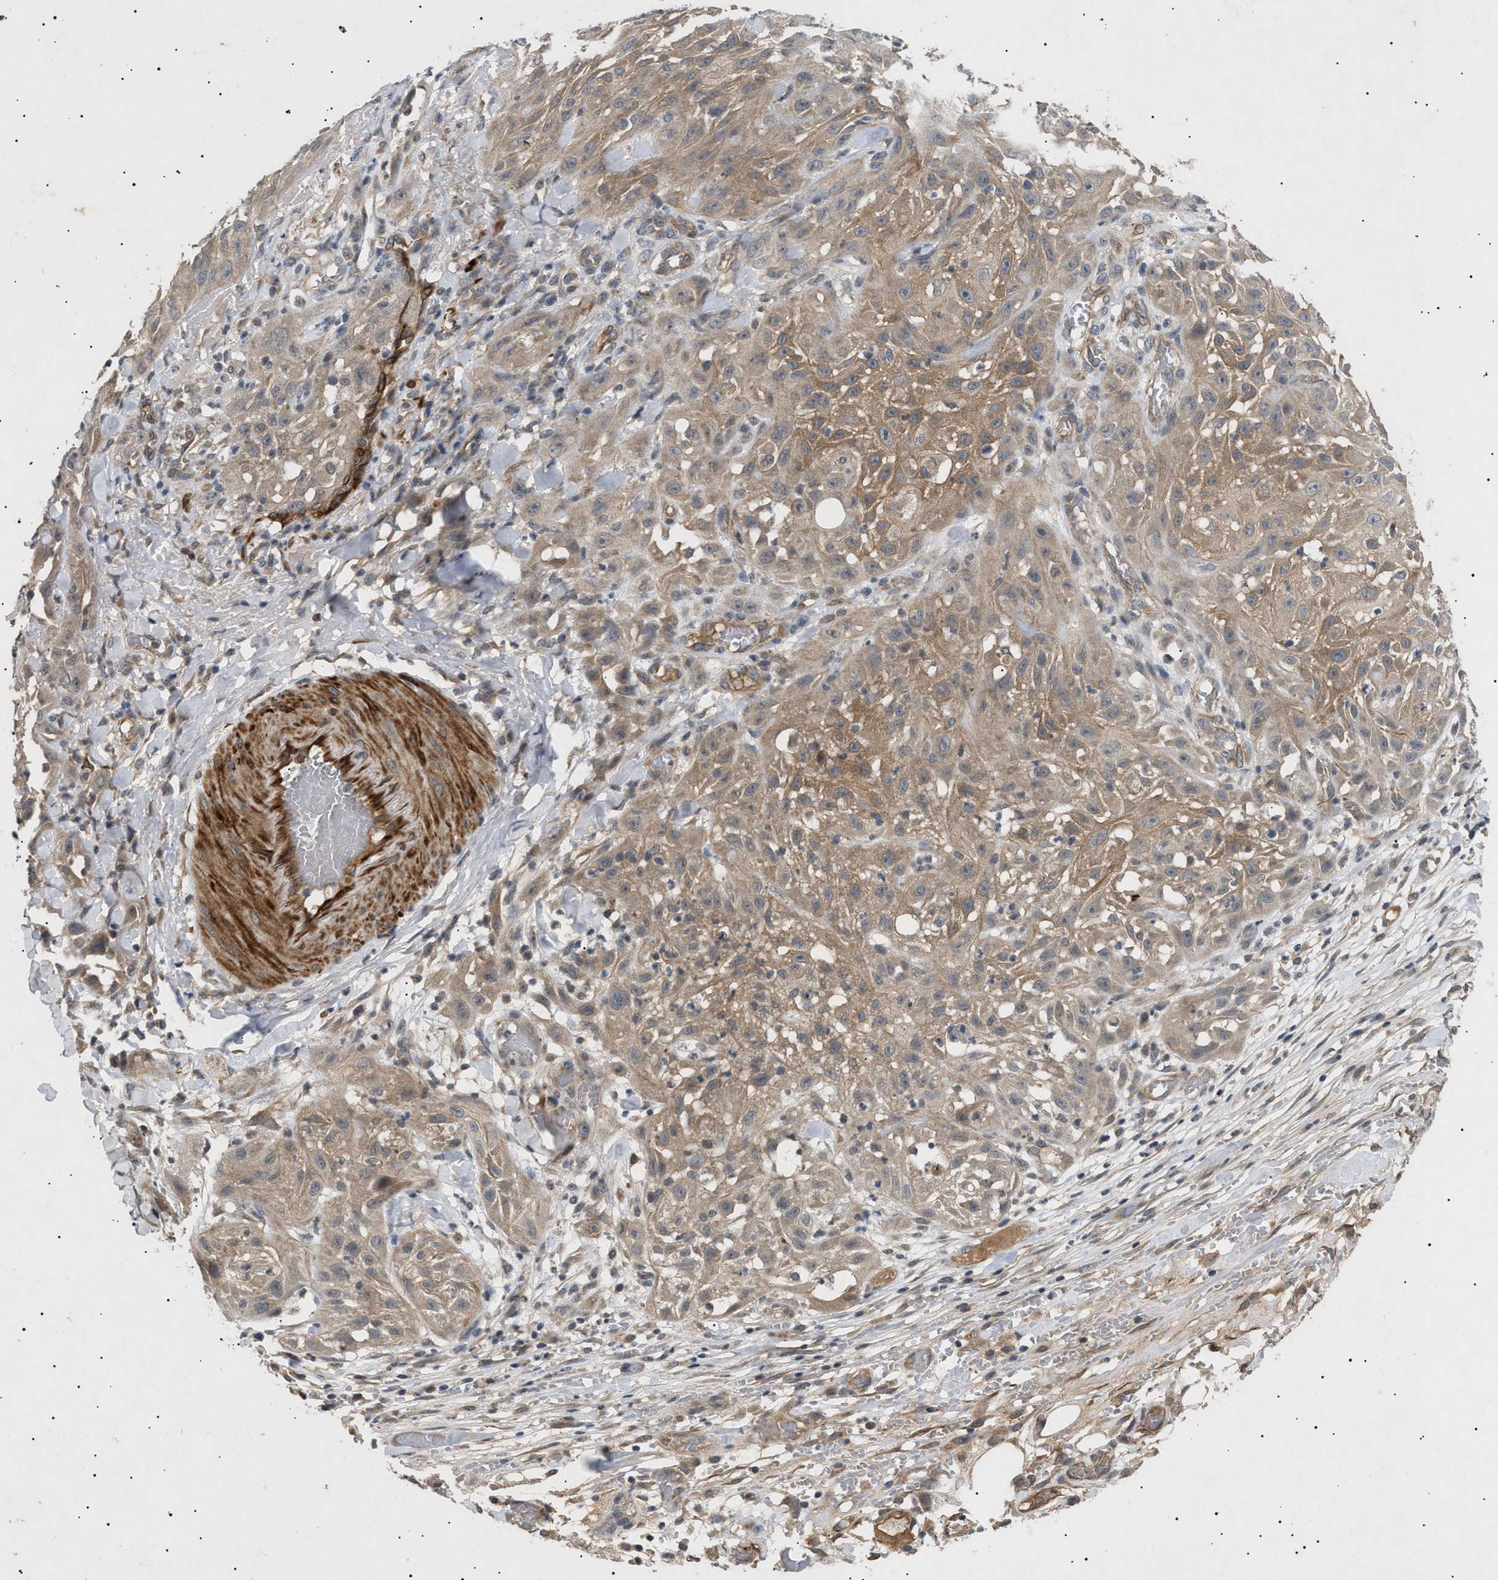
{"staining": {"intensity": "moderate", "quantity": "25%-75%", "location": "cytoplasmic/membranous"}, "tissue": "skin cancer", "cell_type": "Tumor cells", "image_type": "cancer", "snomed": [{"axis": "morphology", "description": "Squamous cell carcinoma, NOS"}, {"axis": "topography", "description": "Skin"}], "caption": "An image showing moderate cytoplasmic/membranous positivity in approximately 25%-75% of tumor cells in squamous cell carcinoma (skin), as visualized by brown immunohistochemical staining.", "gene": "SIRT5", "patient": {"sex": "male", "age": 75}}